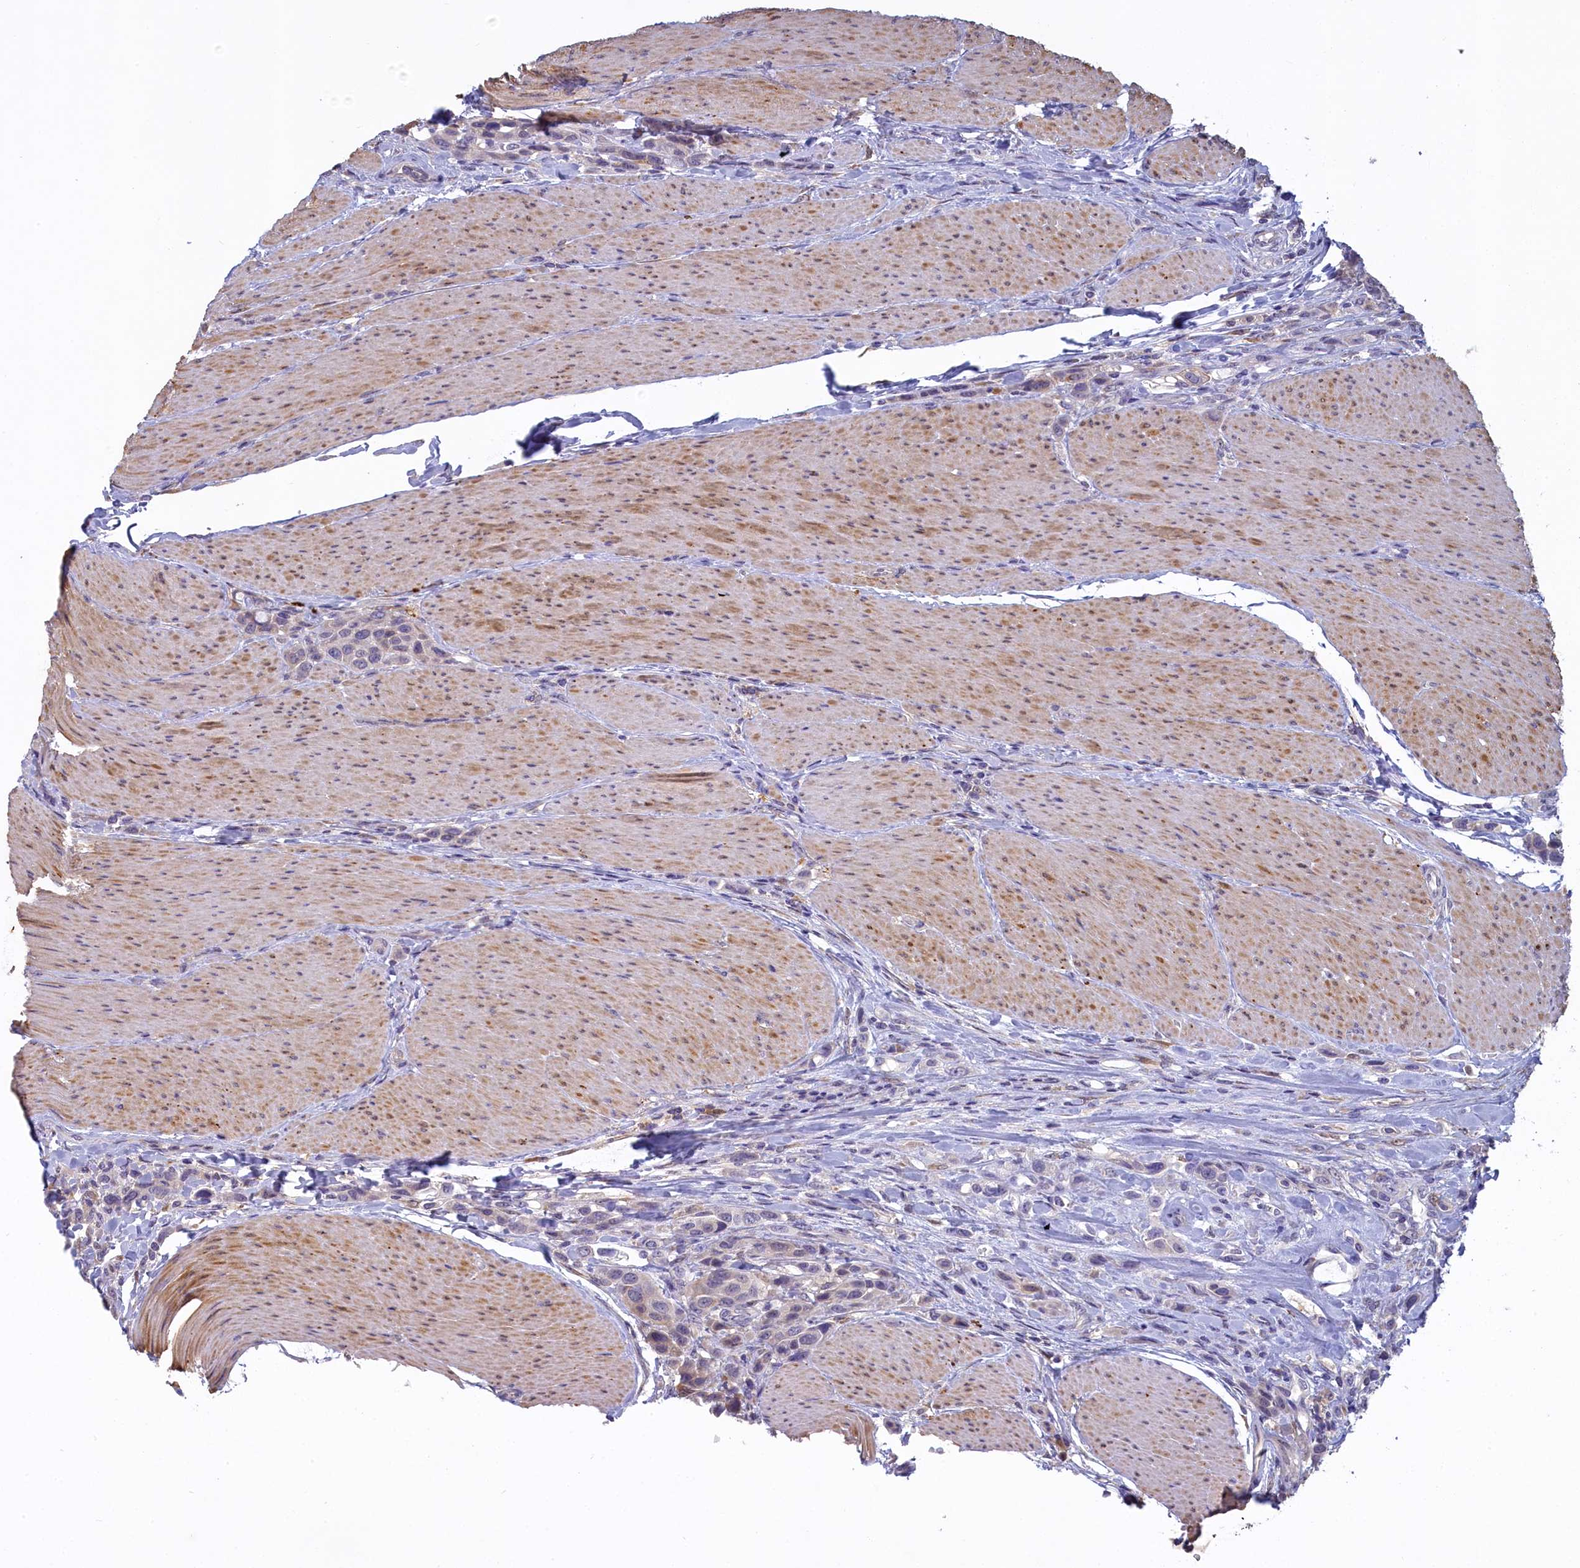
{"staining": {"intensity": "weak", "quantity": "<25%", "location": "cytoplasmic/membranous"}, "tissue": "urothelial cancer", "cell_type": "Tumor cells", "image_type": "cancer", "snomed": [{"axis": "morphology", "description": "Urothelial carcinoma, High grade"}, {"axis": "topography", "description": "Urinary bladder"}], "caption": "A micrograph of human urothelial carcinoma (high-grade) is negative for staining in tumor cells.", "gene": "UCHL3", "patient": {"sex": "male", "age": 50}}